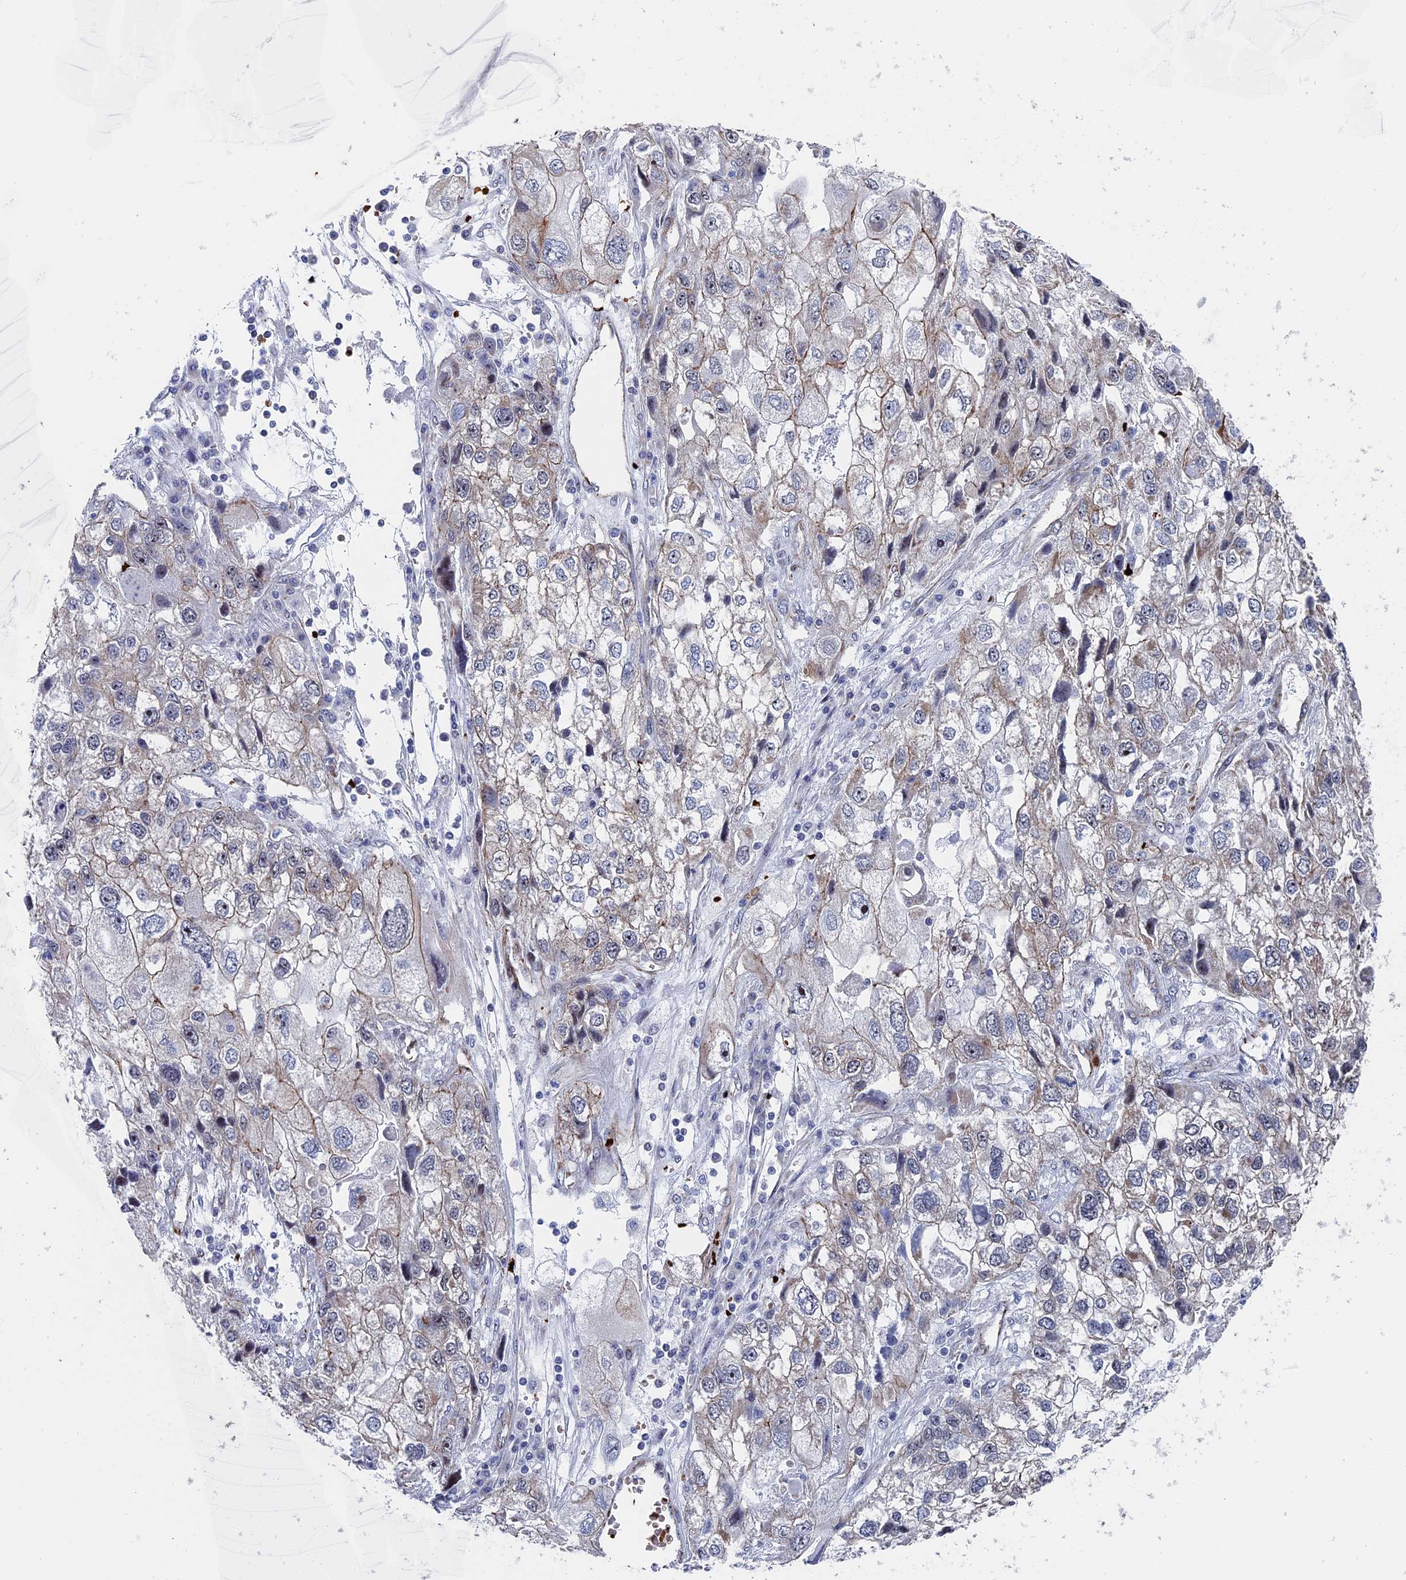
{"staining": {"intensity": "weak", "quantity": "<25%", "location": "cytoplasmic/membranous"}, "tissue": "endometrial cancer", "cell_type": "Tumor cells", "image_type": "cancer", "snomed": [{"axis": "morphology", "description": "Adenocarcinoma, NOS"}, {"axis": "topography", "description": "Endometrium"}], "caption": "This is a micrograph of immunohistochemistry staining of endometrial adenocarcinoma, which shows no staining in tumor cells.", "gene": "EXOSC9", "patient": {"sex": "female", "age": 49}}